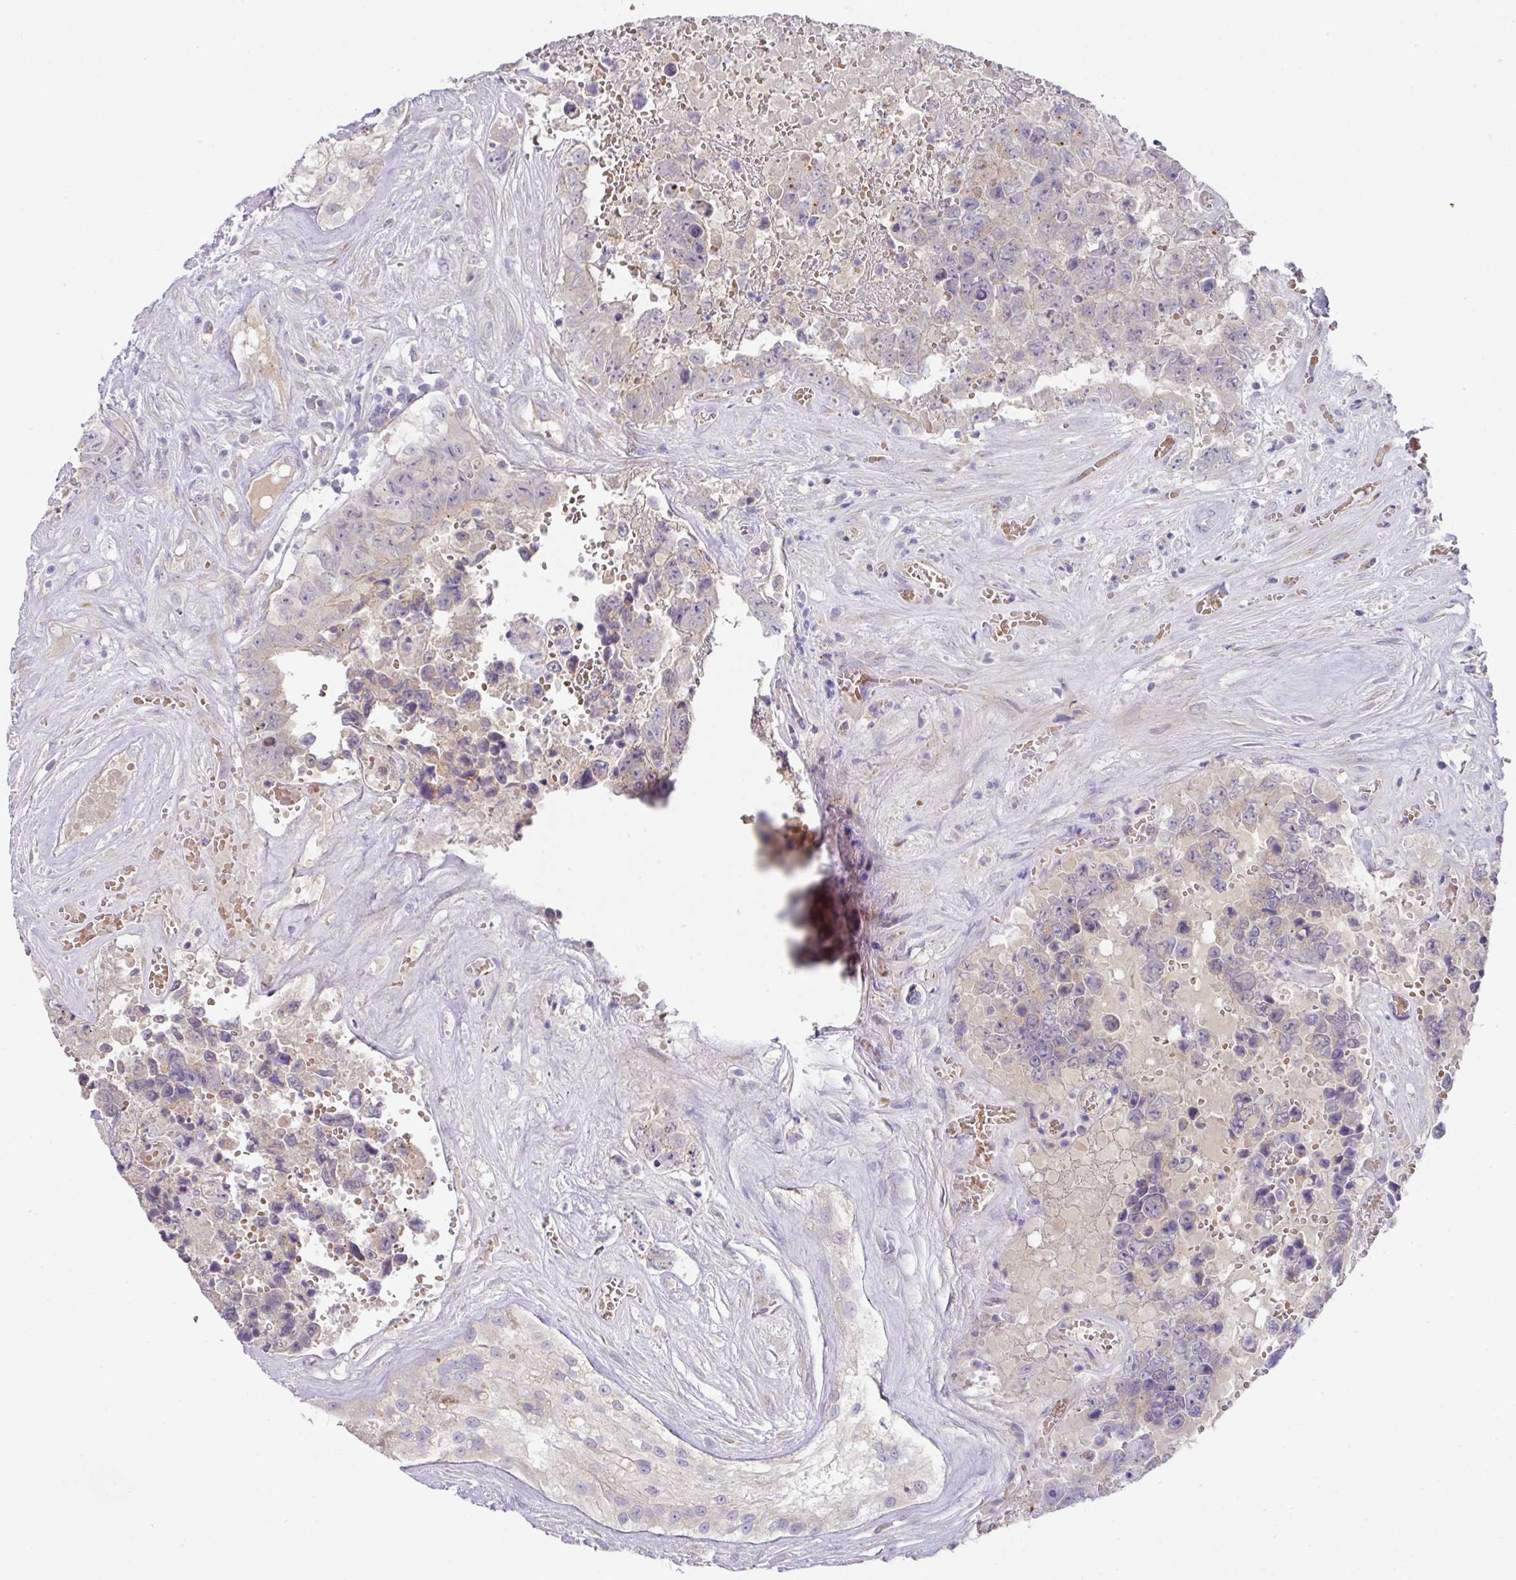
{"staining": {"intensity": "negative", "quantity": "none", "location": "none"}, "tissue": "testis cancer", "cell_type": "Tumor cells", "image_type": "cancer", "snomed": [{"axis": "morphology", "description": "Normal tissue, NOS"}, {"axis": "morphology", "description": "Carcinoma, Embryonal, NOS"}, {"axis": "topography", "description": "Testis"}, {"axis": "topography", "description": "Epididymis"}], "caption": "Immunohistochemical staining of testis embryonal carcinoma shows no significant positivity in tumor cells.", "gene": "TARM1", "patient": {"sex": "male", "age": 25}}